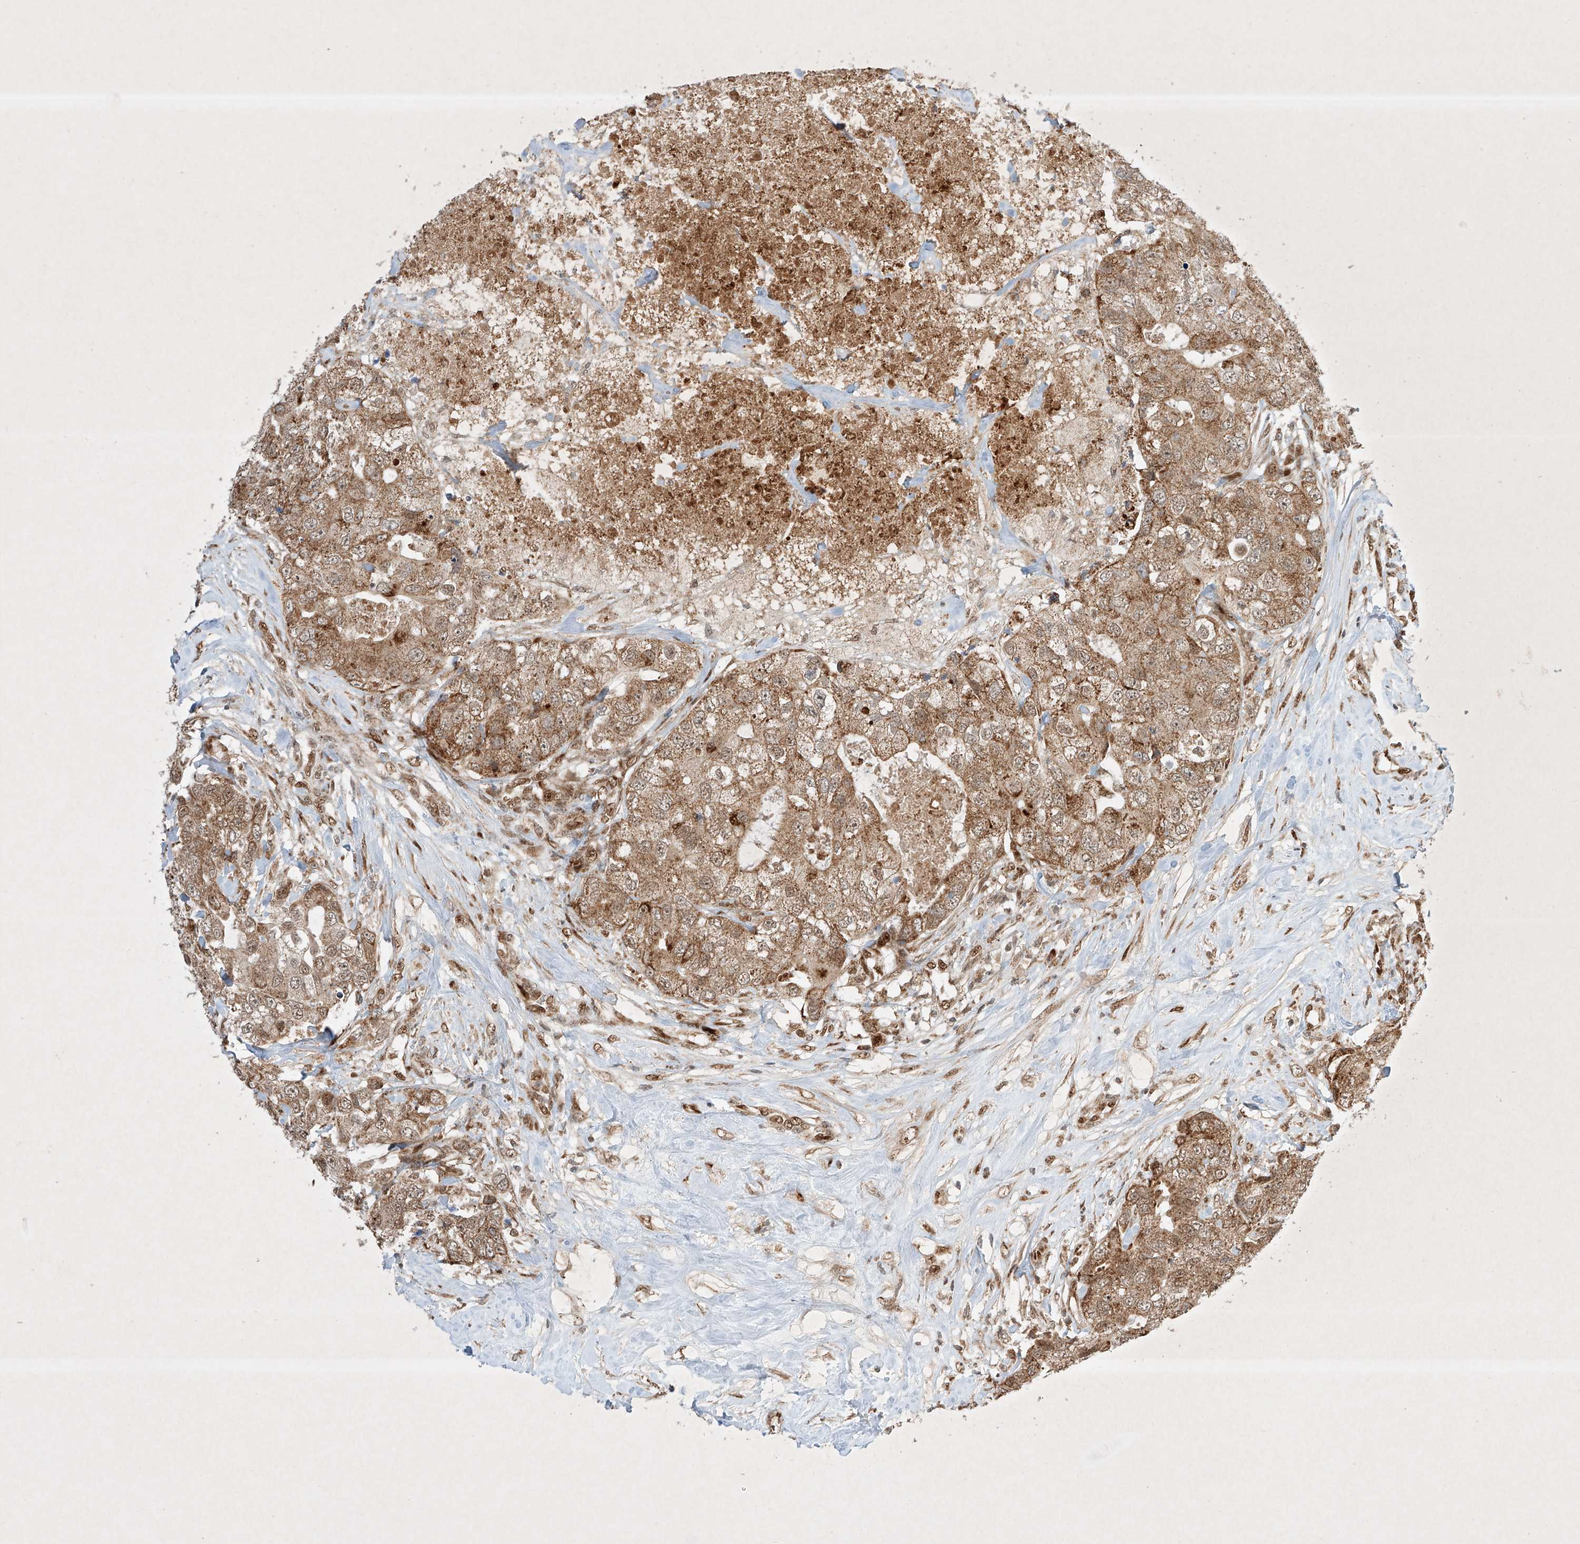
{"staining": {"intensity": "moderate", "quantity": ">75%", "location": "cytoplasmic/membranous"}, "tissue": "breast cancer", "cell_type": "Tumor cells", "image_type": "cancer", "snomed": [{"axis": "morphology", "description": "Duct carcinoma"}, {"axis": "topography", "description": "Breast"}], "caption": "A brown stain highlights moderate cytoplasmic/membranous positivity of a protein in breast invasive ductal carcinoma tumor cells.", "gene": "EPG5", "patient": {"sex": "female", "age": 62}}